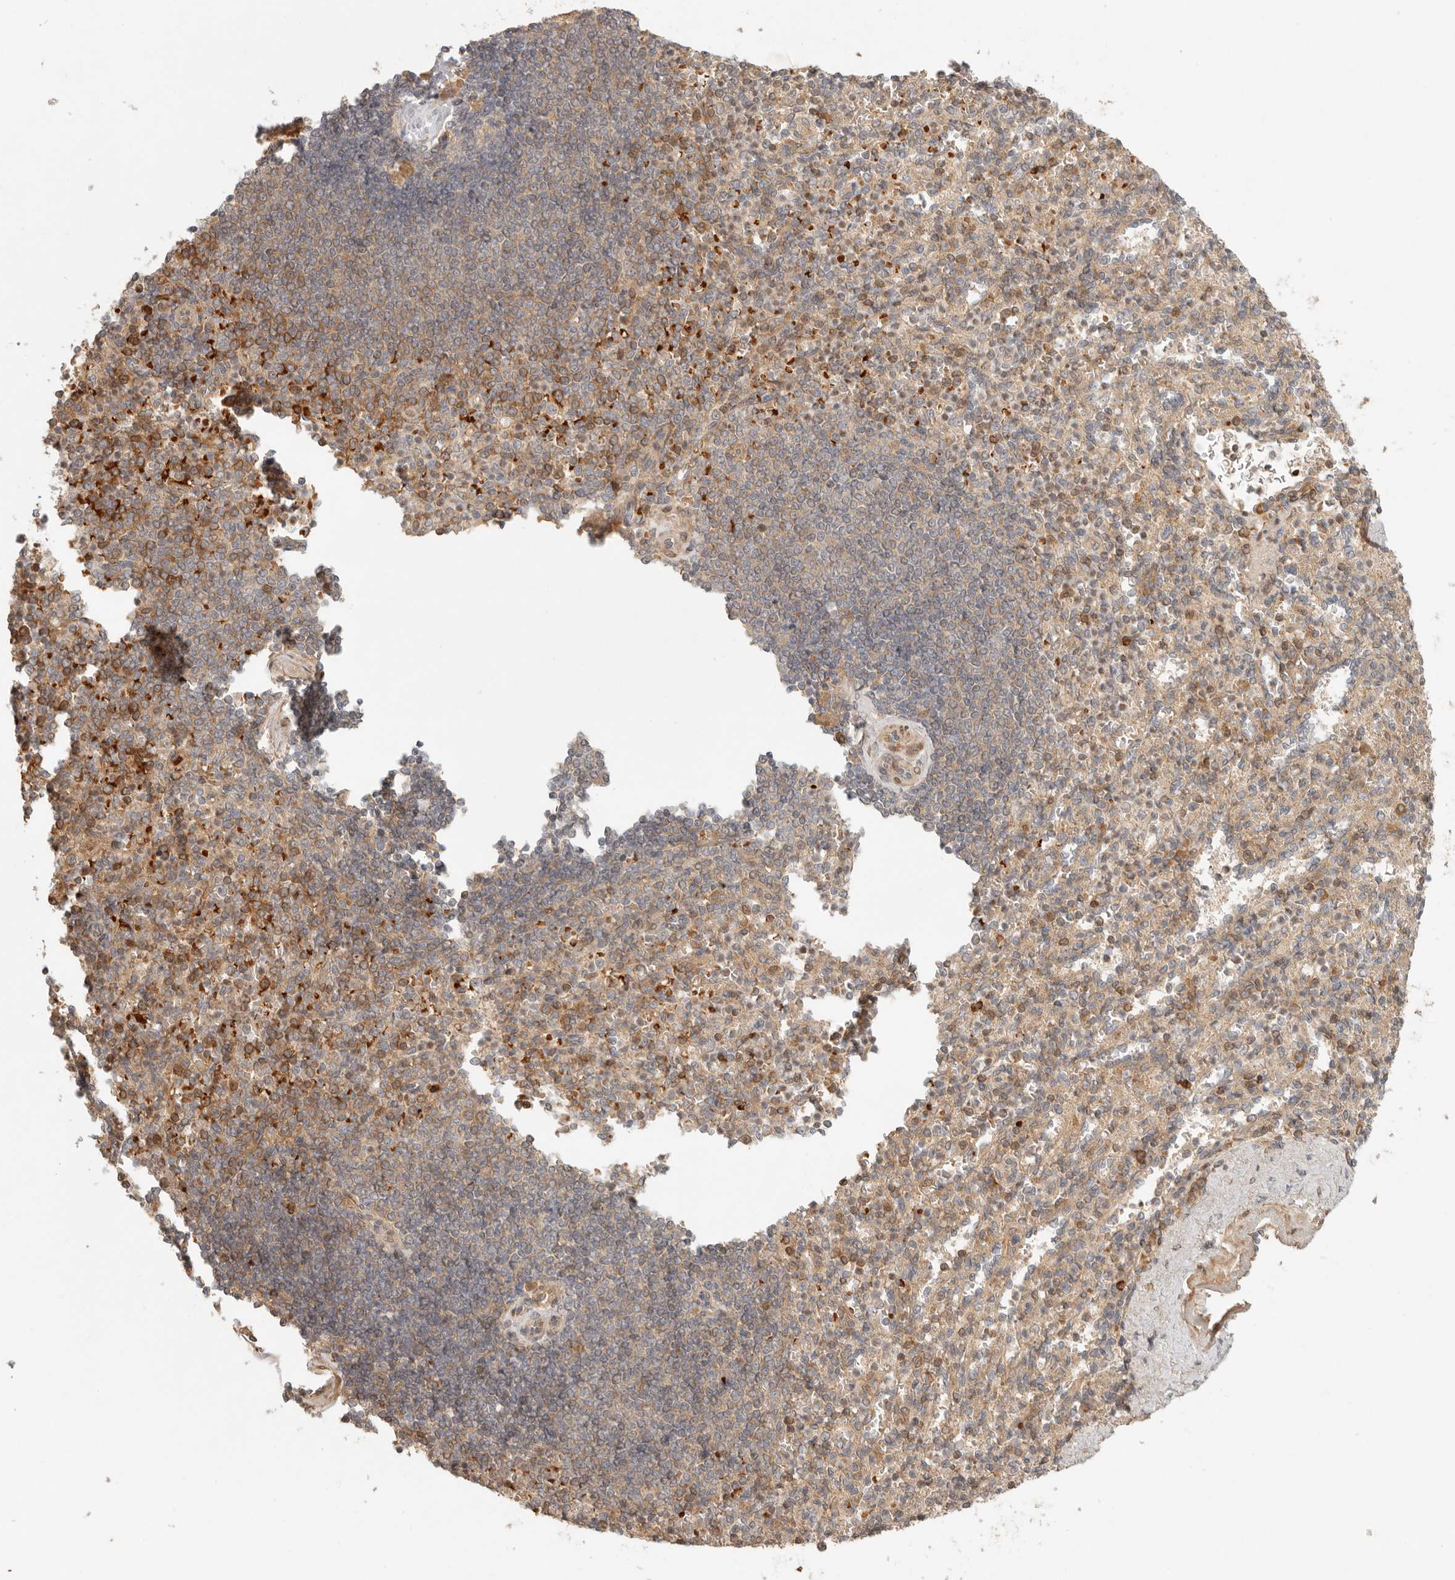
{"staining": {"intensity": "moderate", "quantity": "25%-75%", "location": "cytoplasmic/membranous,nuclear"}, "tissue": "spleen", "cell_type": "Cells in red pulp", "image_type": "normal", "snomed": [{"axis": "morphology", "description": "Normal tissue, NOS"}, {"axis": "topography", "description": "Spleen"}], "caption": "About 25%-75% of cells in red pulp in normal spleen reveal moderate cytoplasmic/membranous,nuclear protein expression as visualized by brown immunohistochemical staining.", "gene": "AHDC1", "patient": {"sex": "female", "age": 74}}